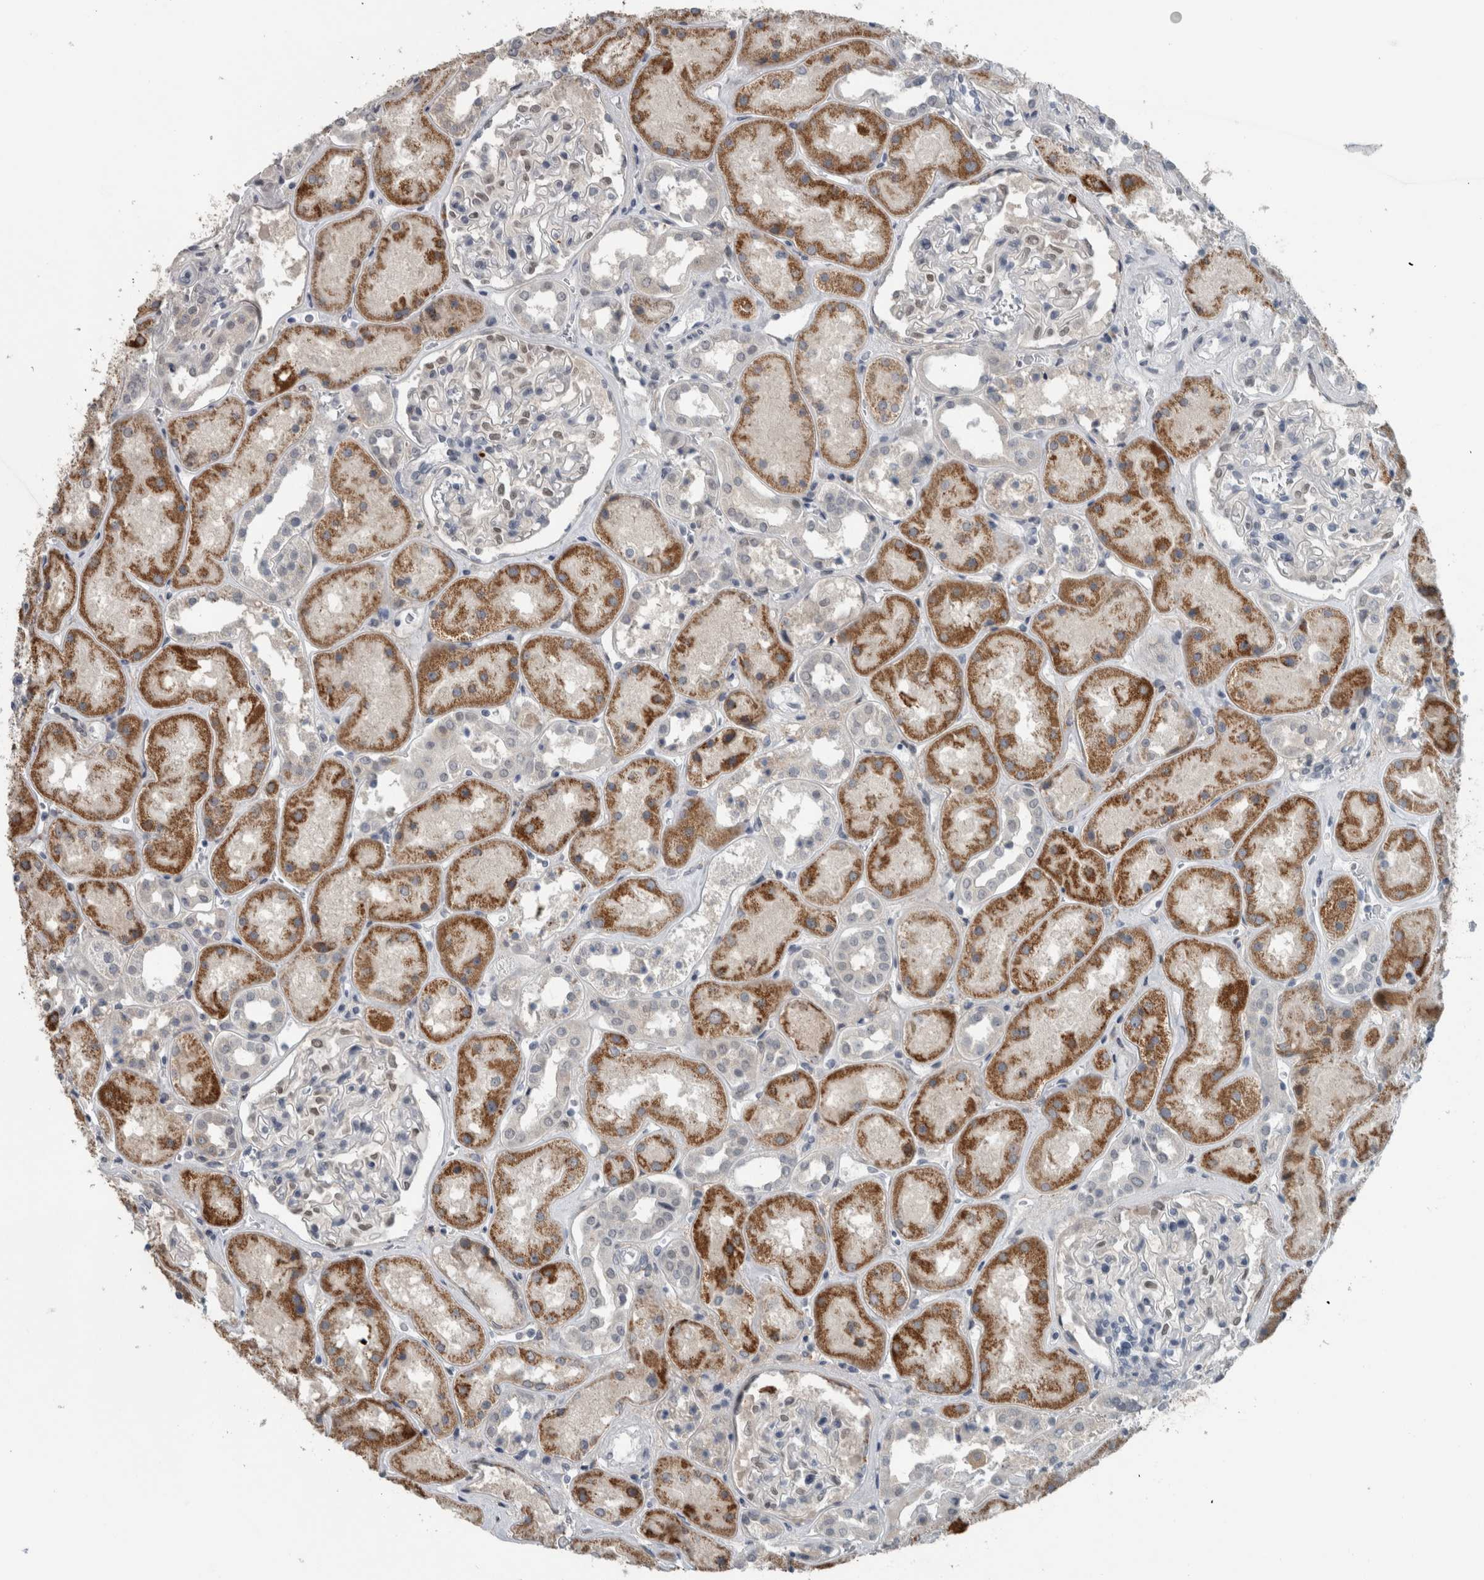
{"staining": {"intensity": "weak", "quantity": "<25%", "location": "nuclear"}, "tissue": "kidney", "cell_type": "Cells in glomeruli", "image_type": "normal", "snomed": [{"axis": "morphology", "description": "Normal tissue, NOS"}, {"axis": "topography", "description": "Kidney"}], "caption": "IHC histopathology image of normal kidney: human kidney stained with DAB (3,3'-diaminobenzidine) reveals no significant protein positivity in cells in glomeruli. Nuclei are stained in blue.", "gene": "ACSF2", "patient": {"sex": "male", "age": 70}}